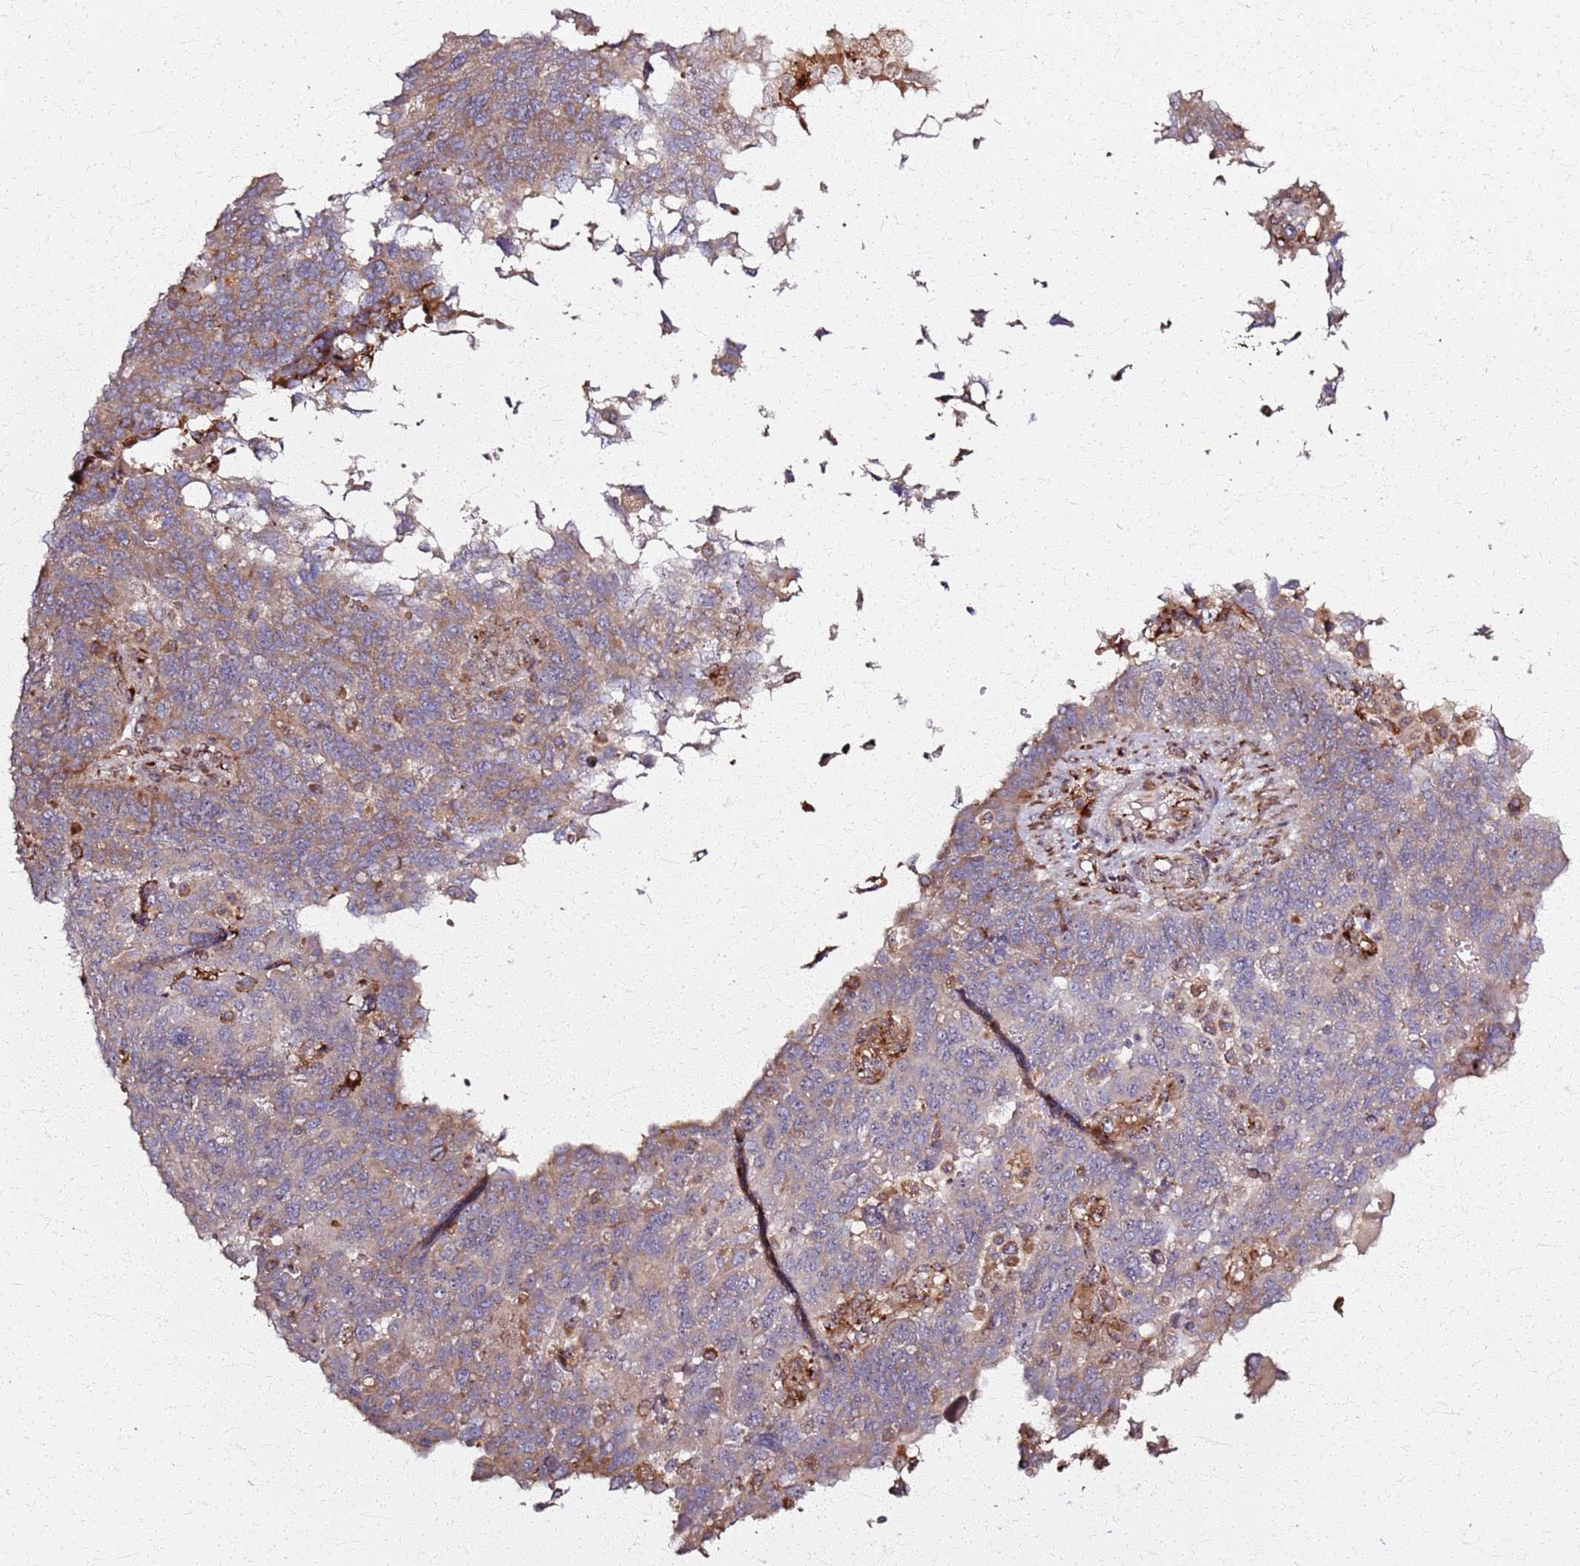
{"staining": {"intensity": "weak", "quantity": "<25%", "location": "cytoplasmic/membranous"}, "tissue": "endometrial cancer", "cell_type": "Tumor cells", "image_type": "cancer", "snomed": [{"axis": "morphology", "description": "Adenocarcinoma, NOS"}, {"axis": "topography", "description": "Endometrium"}], "caption": "Immunohistochemical staining of endometrial adenocarcinoma displays no significant staining in tumor cells.", "gene": "KRI1", "patient": {"sex": "female", "age": 66}}